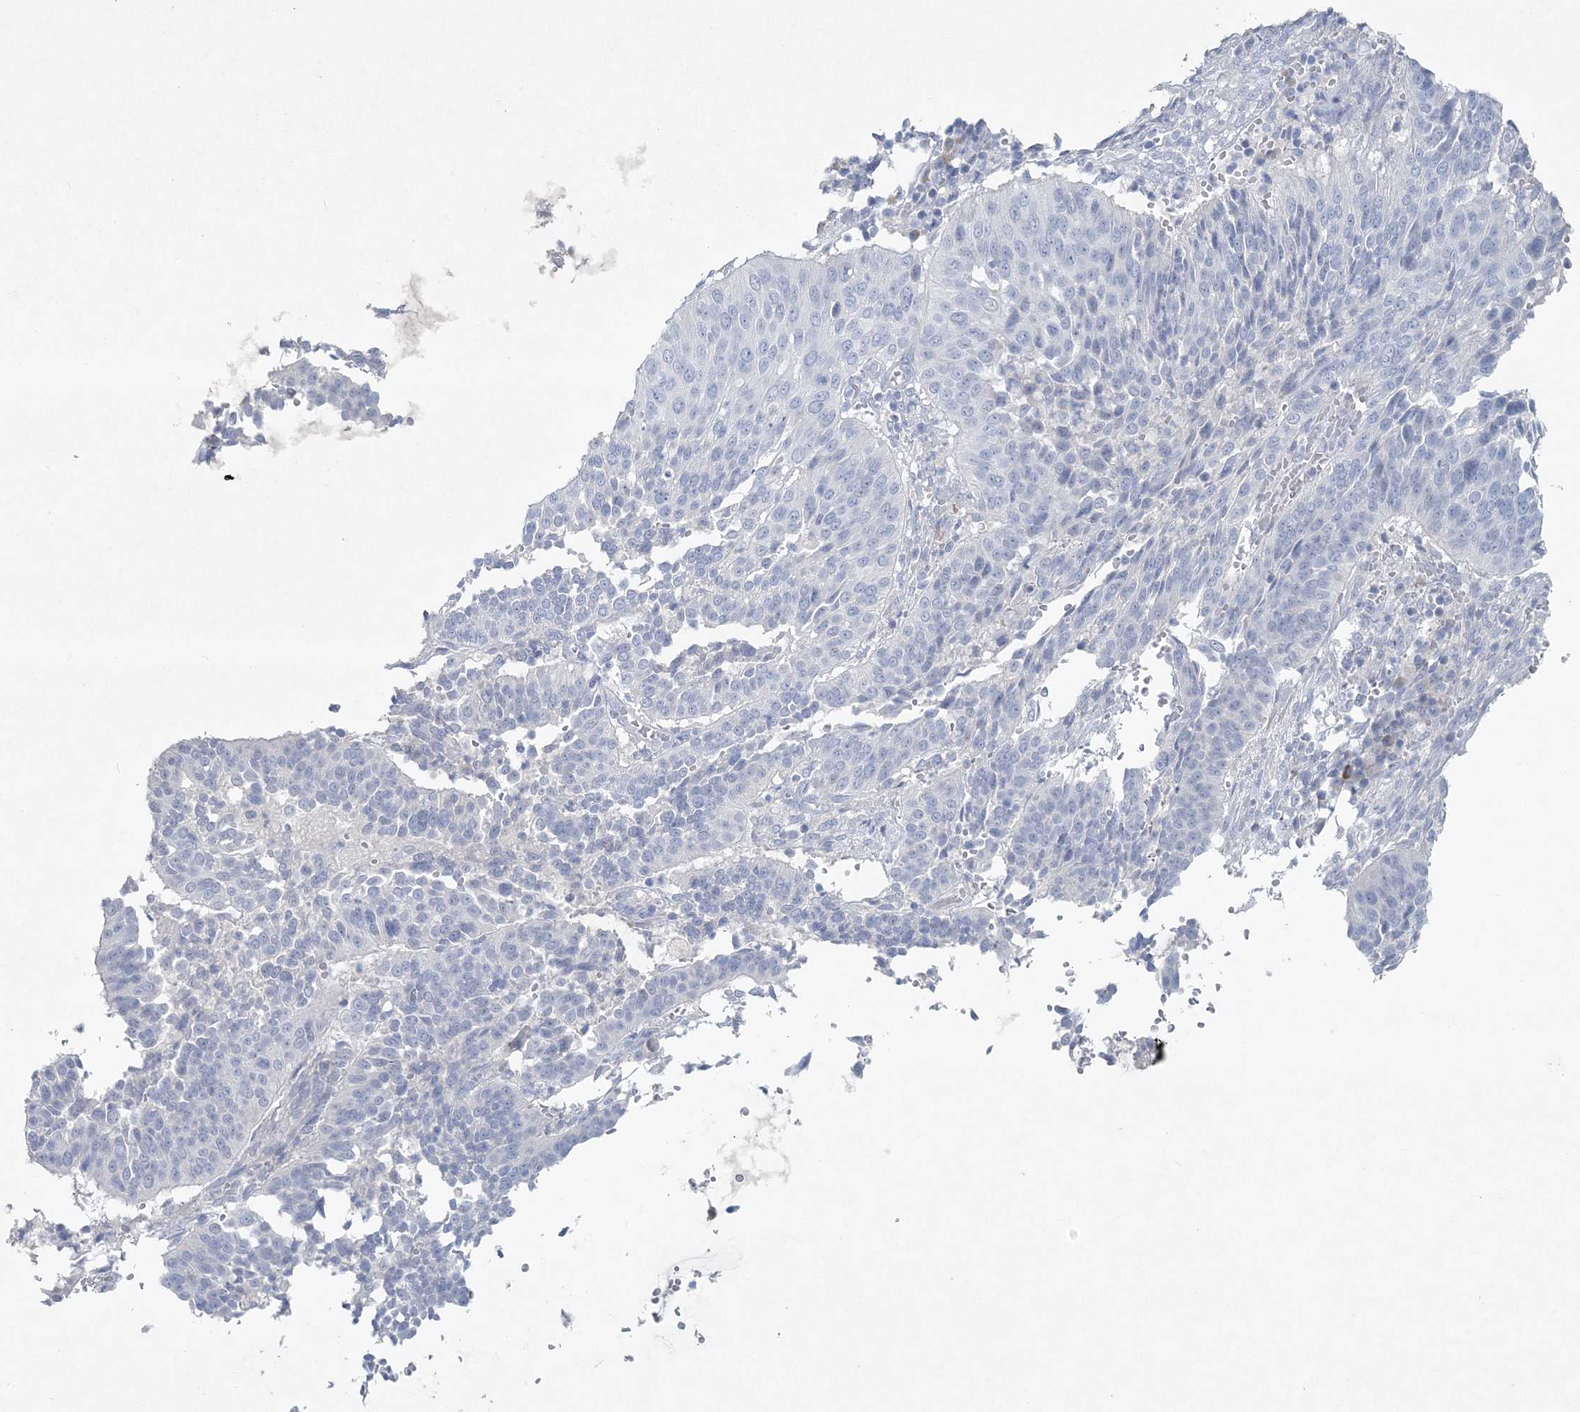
{"staining": {"intensity": "negative", "quantity": "none", "location": "none"}, "tissue": "cervical cancer", "cell_type": "Tumor cells", "image_type": "cancer", "snomed": [{"axis": "morphology", "description": "Normal tissue, NOS"}, {"axis": "morphology", "description": "Squamous cell carcinoma, NOS"}, {"axis": "topography", "description": "Cervix"}], "caption": "DAB immunohistochemical staining of human cervical cancer displays no significant staining in tumor cells.", "gene": "GCKR", "patient": {"sex": "female", "age": 39}}